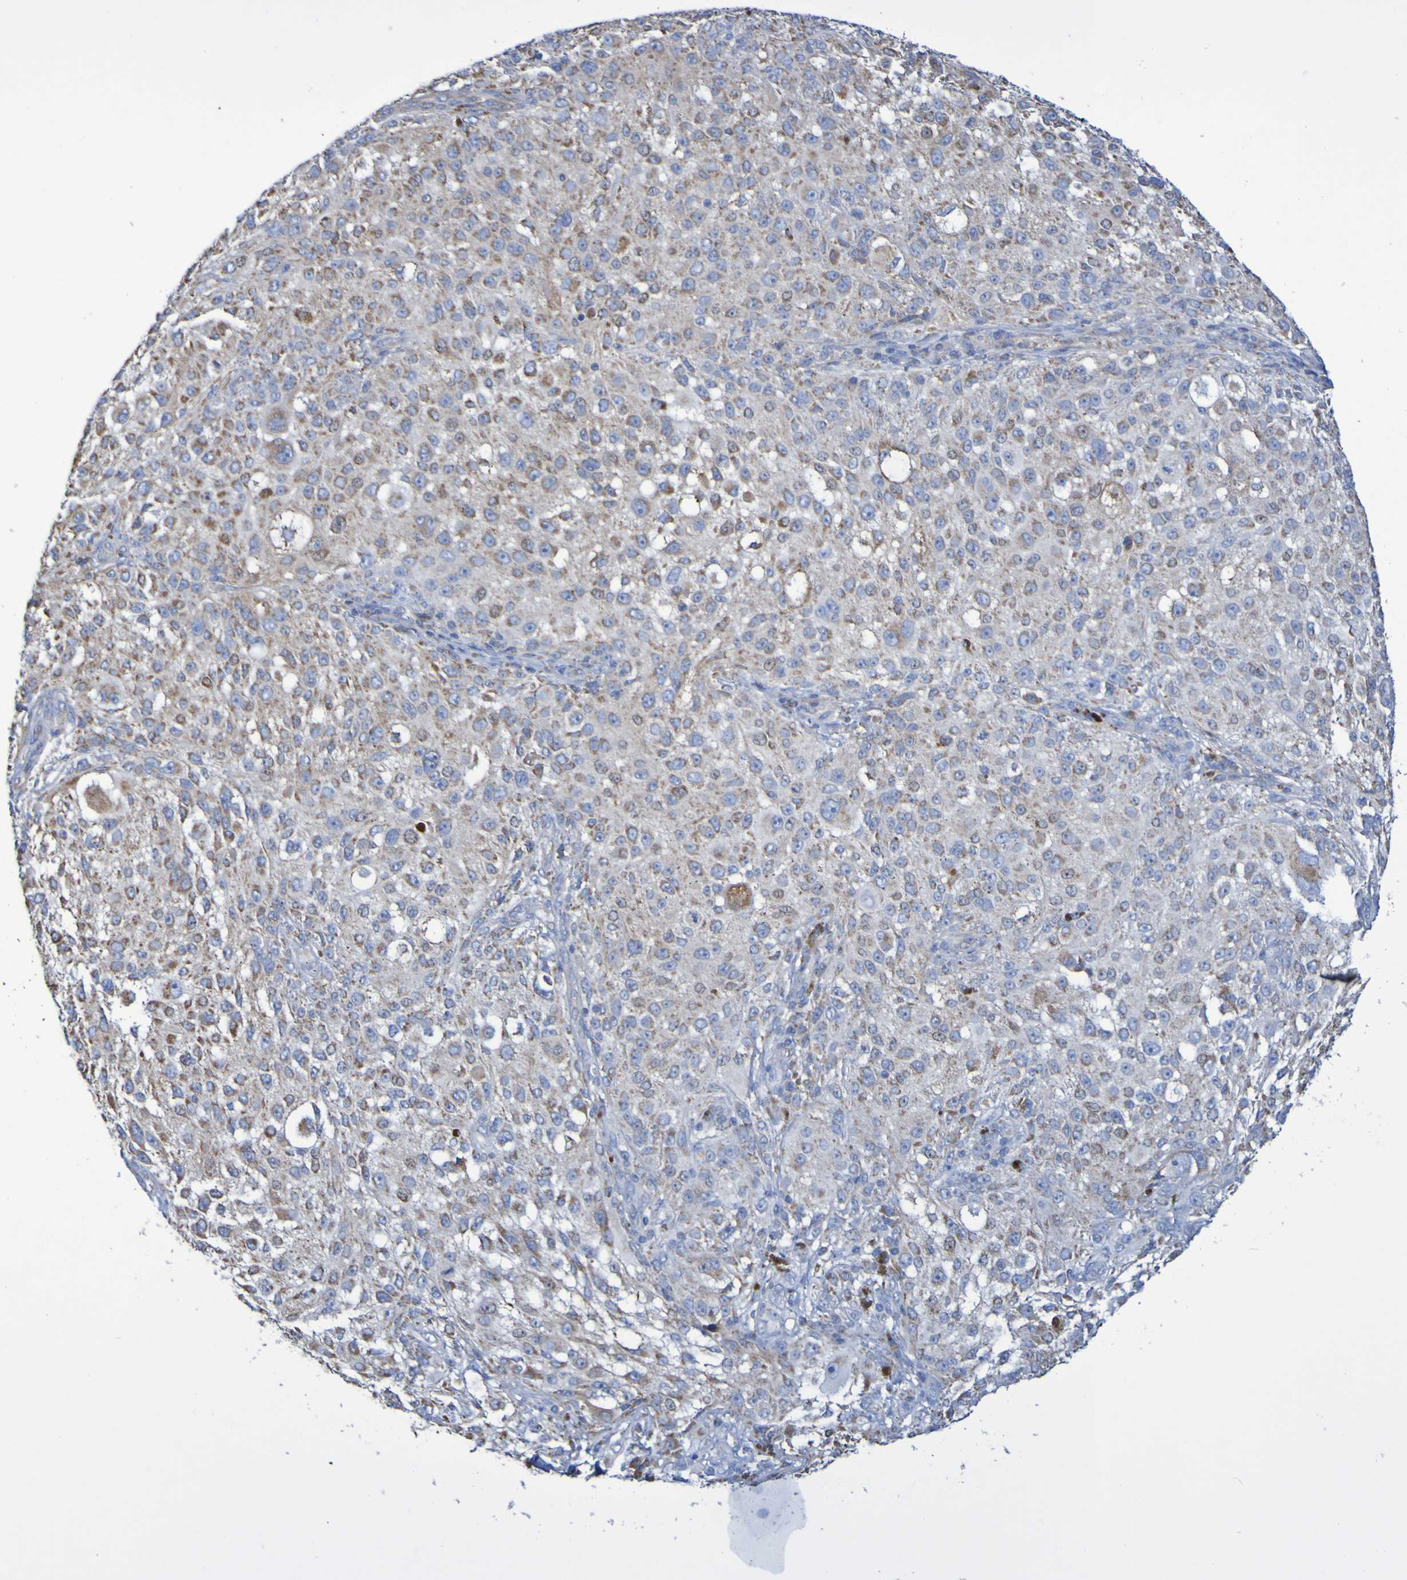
{"staining": {"intensity": "weak", "quantity": ">75%", "location": "cytoplasmic/membranous"}, "tissue": "melanoma", "cell_type": "Tumor cells", "image_type": "cancer", "snomed": [{"axis": "morphology", "description": "Necrosis, NOS"}, {"axis": "morphology", "description": "Malignant melanoma, NOS"}, {"axis": "topography", "description": "Skin"}], "caption": "Immunohistochemical staining of human malignant melanoma demonstrates low levels of weak cytoplasmic/membranous positivity in approximately >75% of tumor cells.", "gene": "CNTN2", "patient": {"sex": "female", "age": 87}}